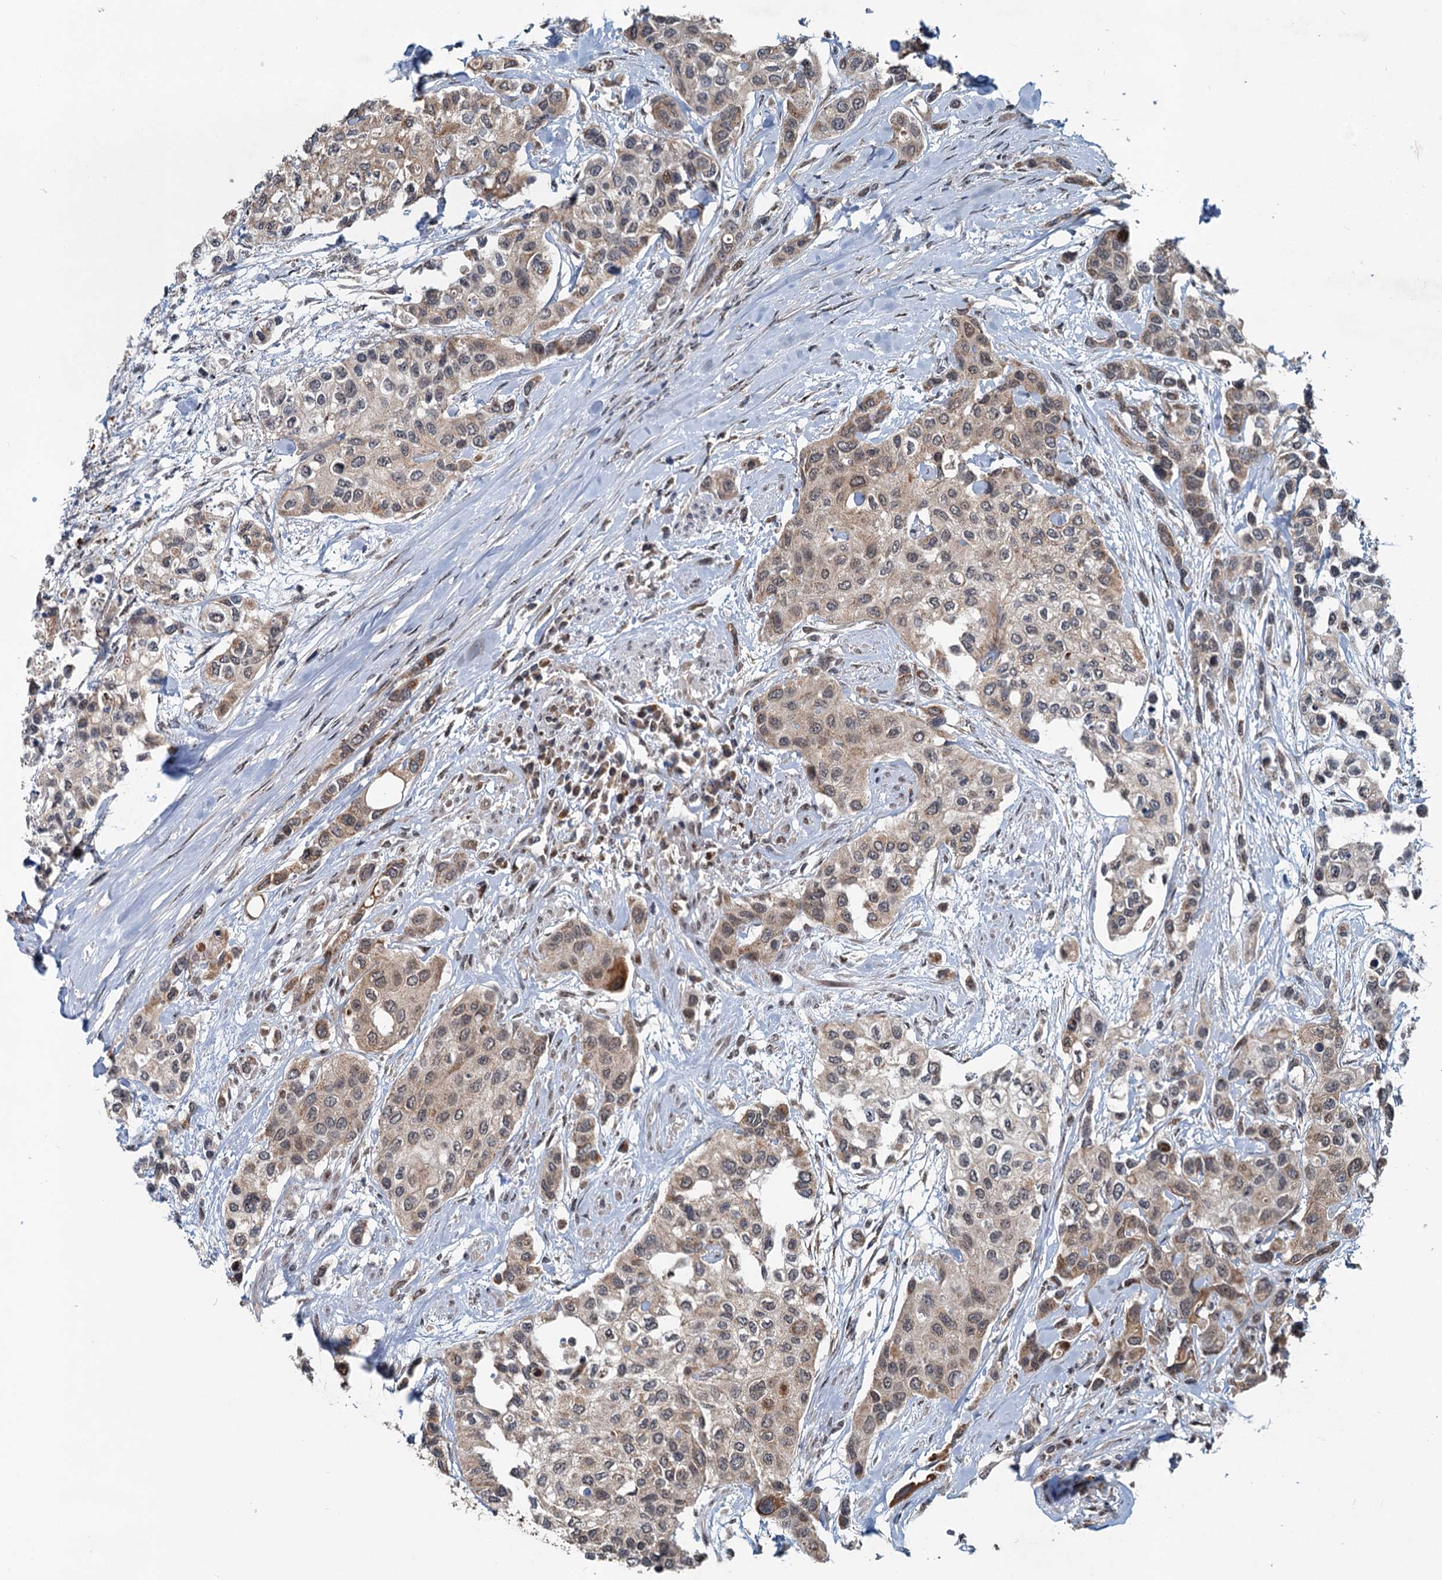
{"staining": {"intensity": "weak", "quantity": ">75%", "location": "cytoplasmic/membranous"}, "tissue": "urothelial cancer", "cell_type": "Tumor cells", "image_type": "cancer", "snomed": [{"axis": "morphology", "description": "Normal tissue, NOS"}, {"axis": "morphology", "description": "Urothelial carcinoma, High grade"}, {"axis": "topography", "description": "Vascular tissue"}, {"axis": "topography", "description": "Urinary bladder"}], "caption": "A micrograph of human urothelial cancer stained for a protein reveals weak cytoplasmic/membranous brown staining in tumor cells. (Brightfield microscopy of DAB IHC at high magnification).", "gene": "RITA1", "patient": {"sex": "female", "age": 56}}